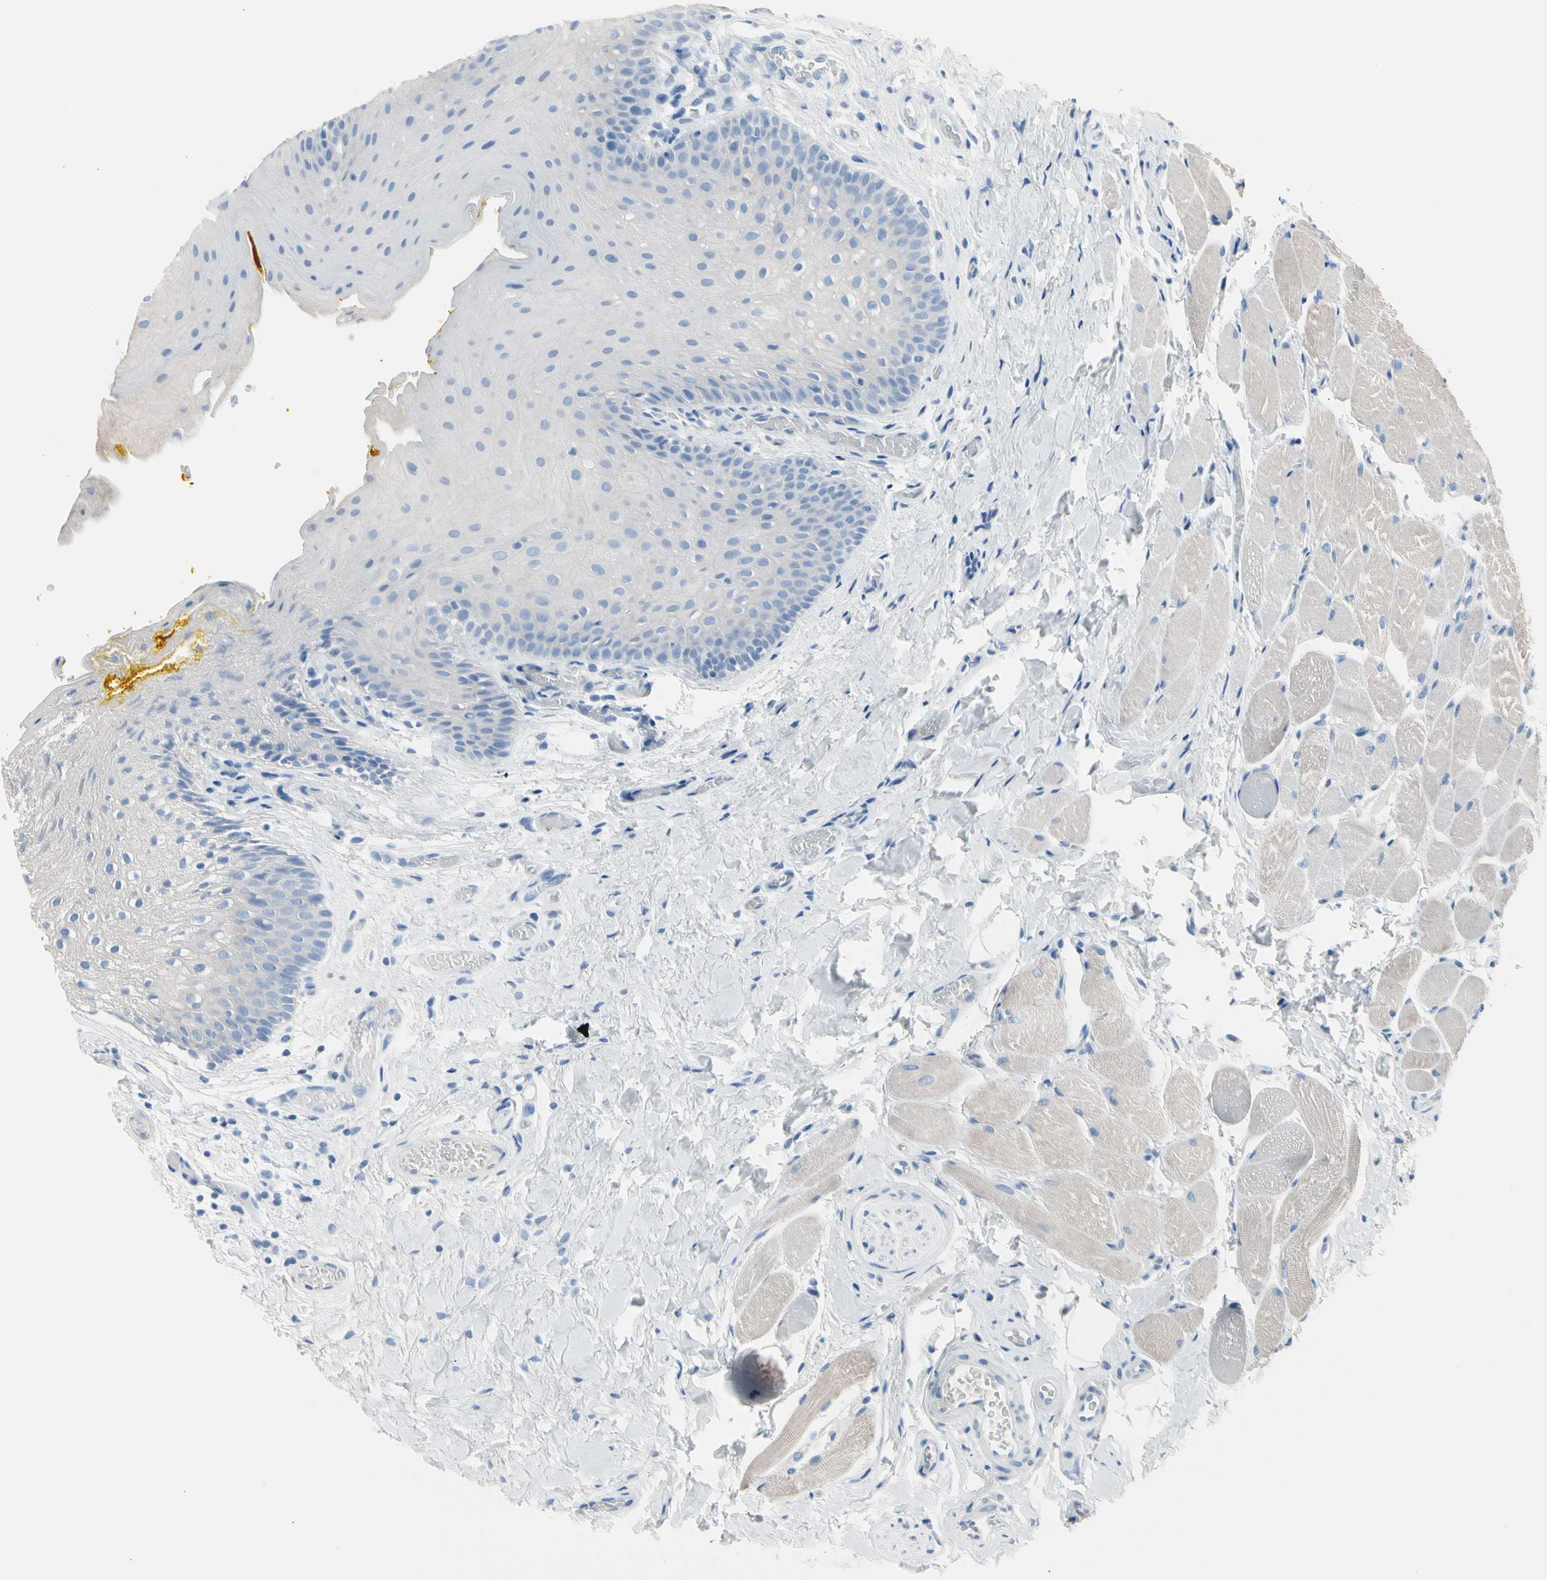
{"staining": {"intensity": "negative", "quantity": "none", "location": "none"}, "tissue": "oral mucosa", "cell_type": "Squamous epithelial cells", "image_type": "normal", "snomed": [{"axis": "morphology", "description": "Normal tissue, NOS"}, {"axis": "topography", "description": "Oral tissue"}], "caption": "High power microscopy micrograph of an immunohistochemistry histopathology image of unremarkable oral mucosa, revealing no significant positivity in squamous epithelial cells.", "gene": "TPO", "patient": {"sex": "male", "age": 54}}